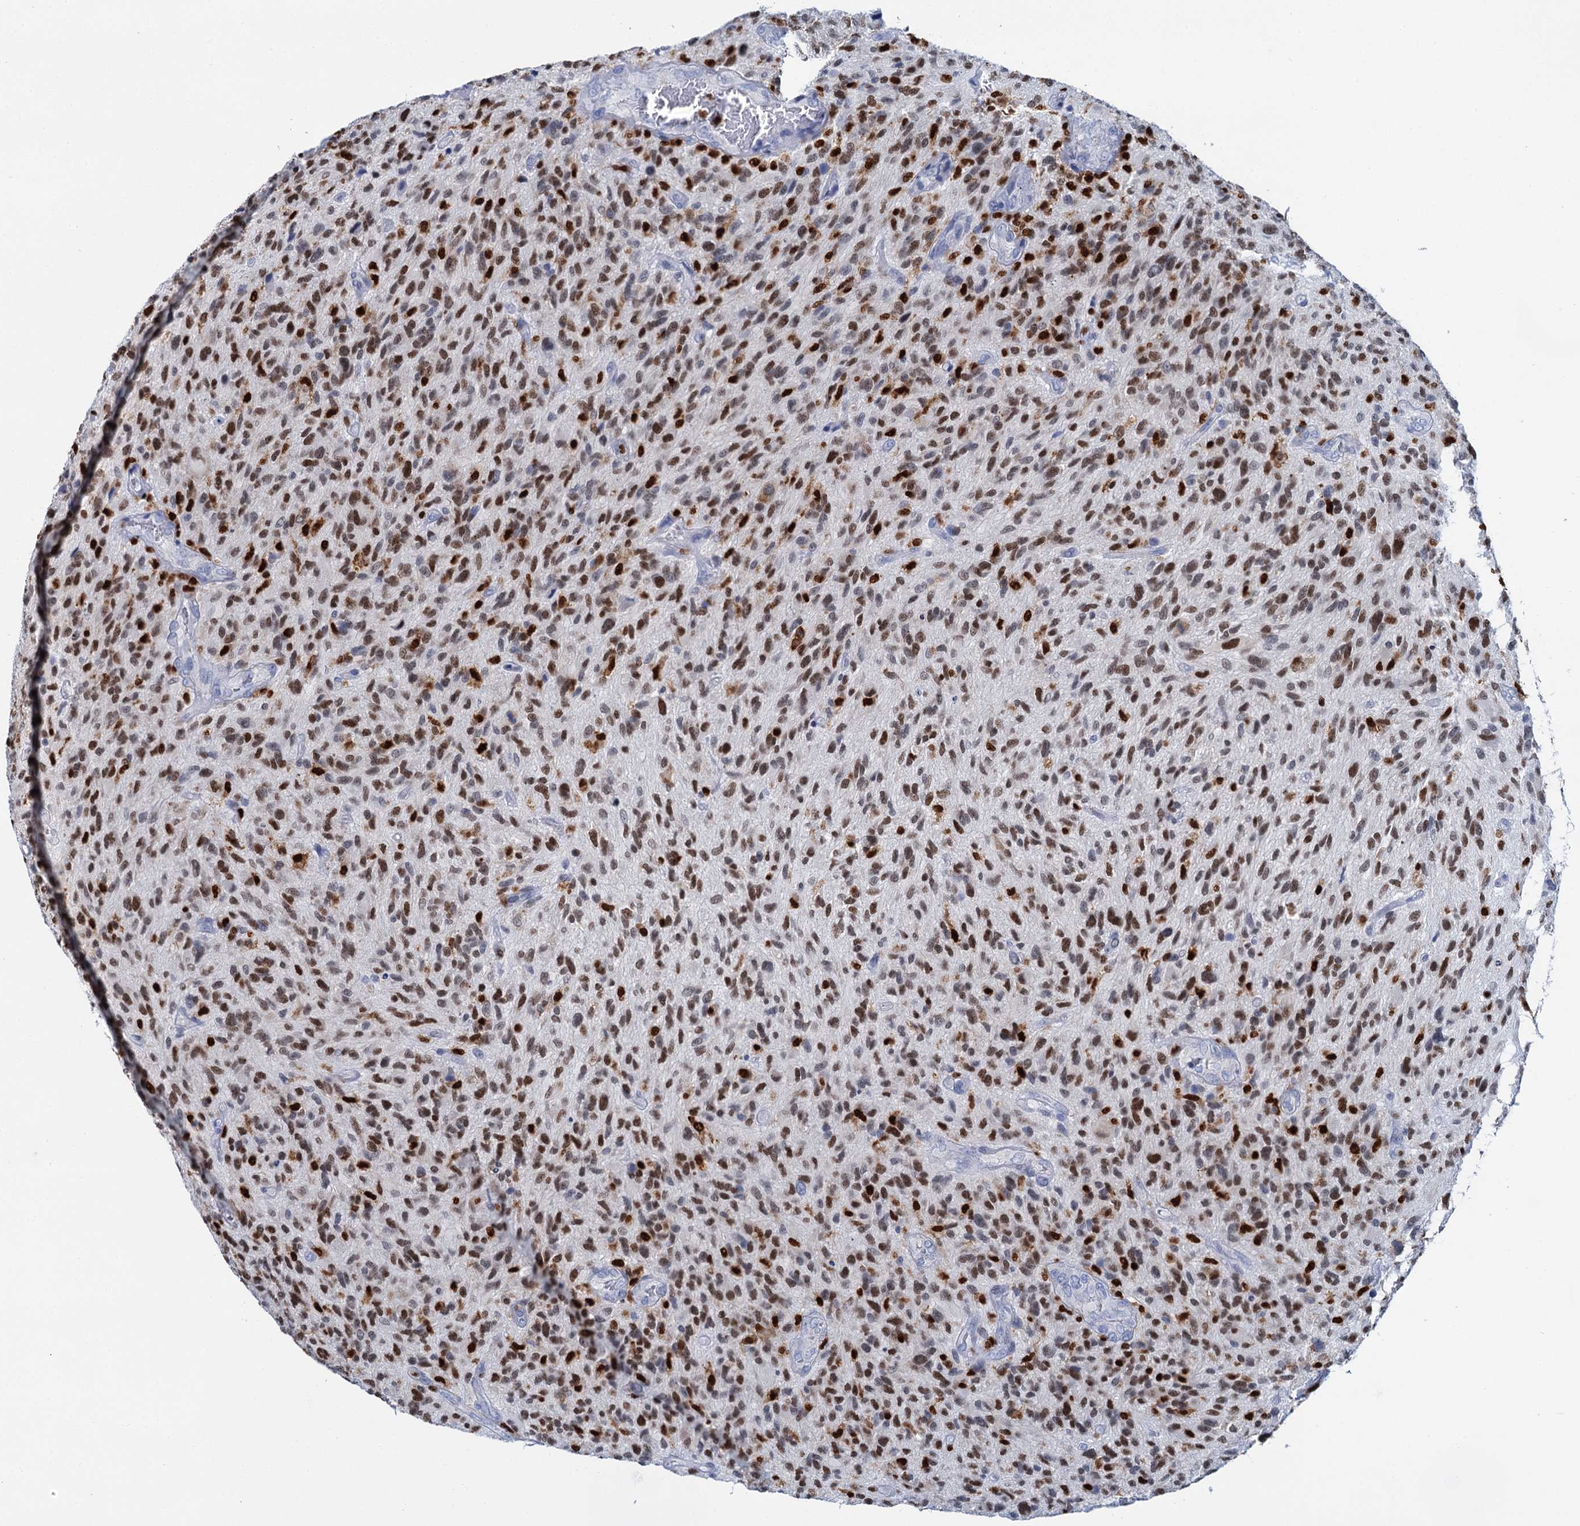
{"staining": {"intensity": "strong", "quantity": ">75%", "location": "nuclear"}, "tissue": "glioma", "cell_type": "Tumor cells", "image_type": "cancer", "snomed": [{"axis": "morphology", "description": "Glioma, malignant, High grade"}, {"axis": "topography", "description": "Brain"}], "caption": "Immunohistochemical staining of human glioma exhibits high levels of strong nuclear expression in about >75% of tumor cells. Ihc stains the protein in brown and the nuclei are stained blue.", "gene": "CELF2", "patient": {"sex": "male", "age": 47}}